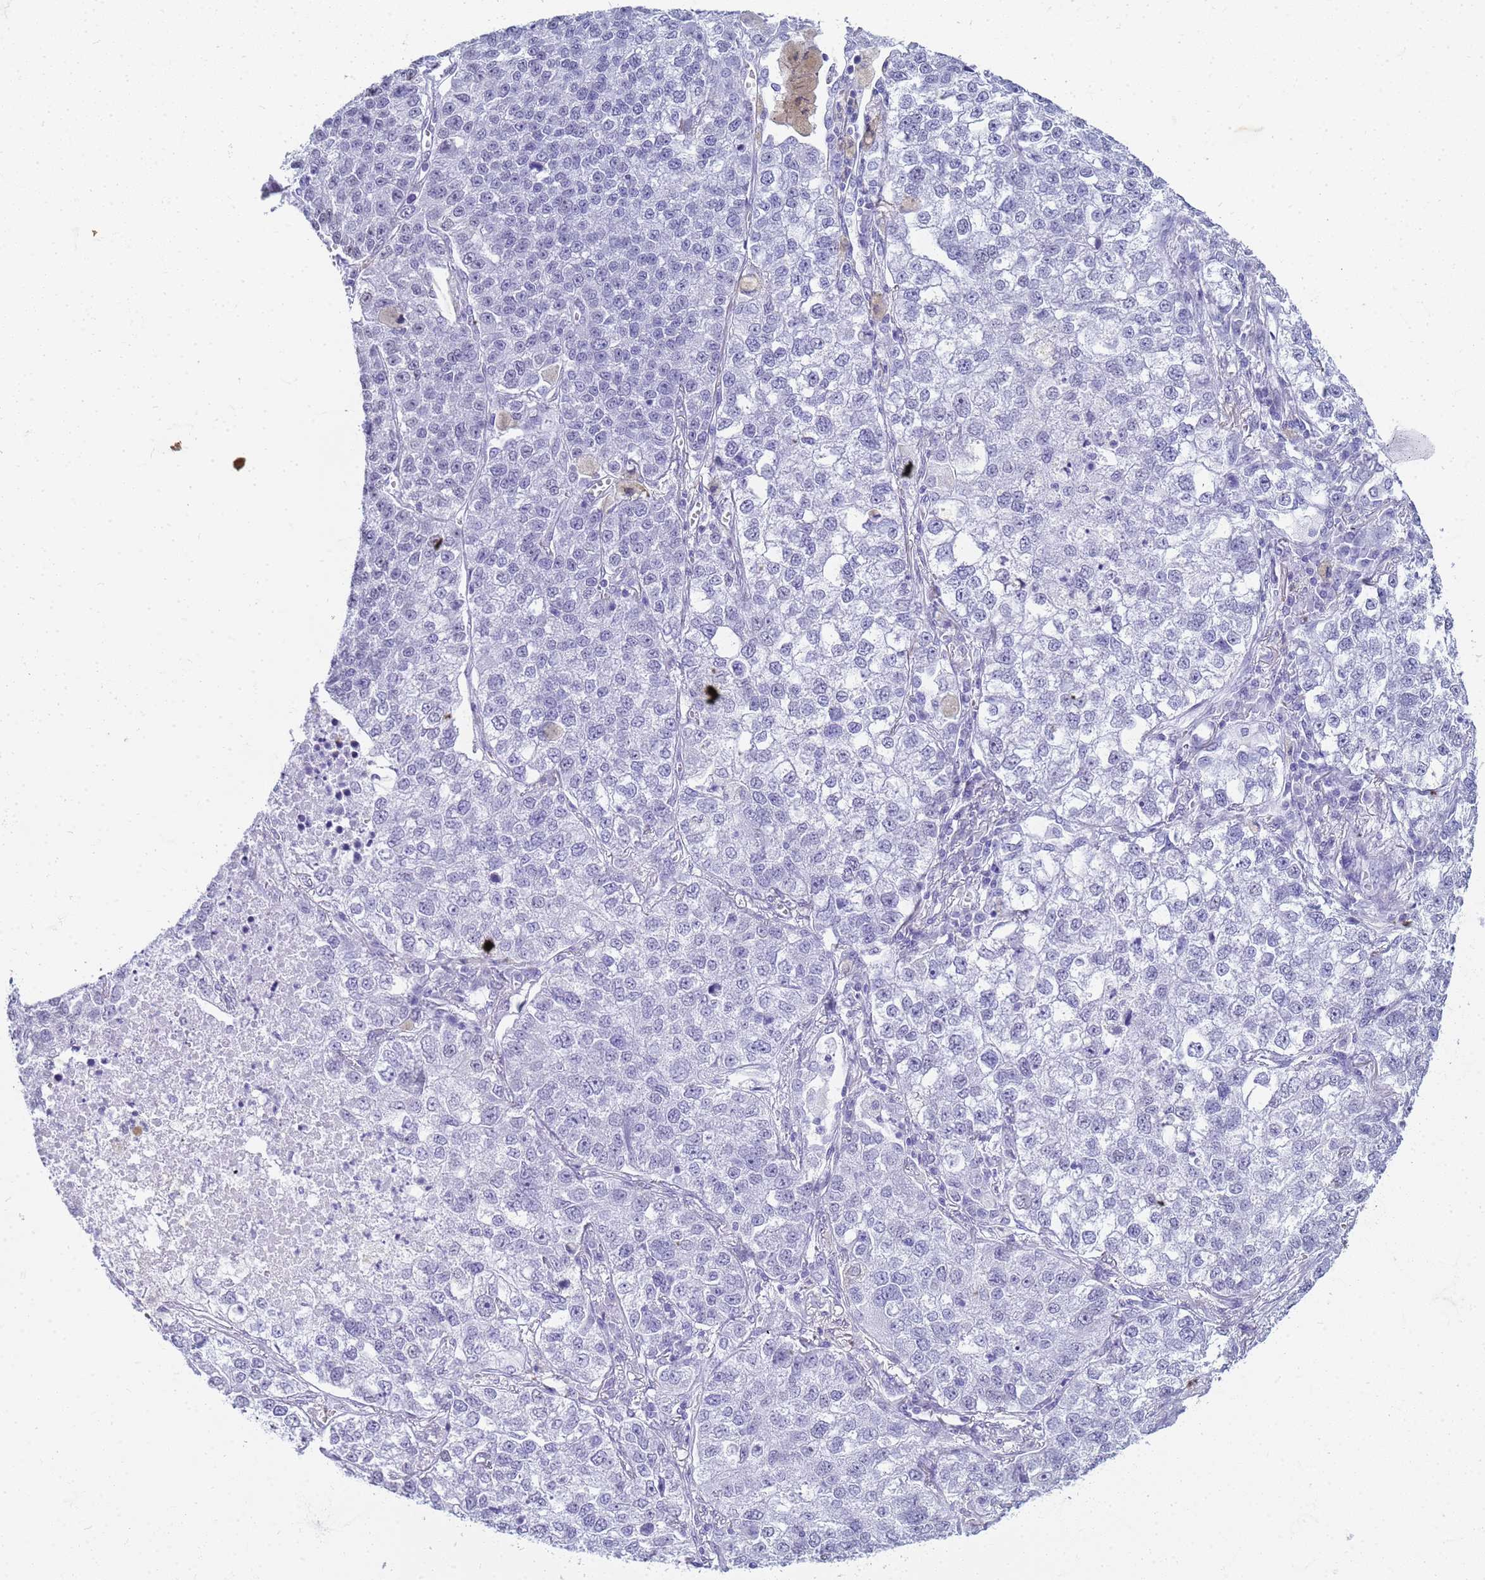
{"staining": {"intensity": "negative", "quantity": "none", "location": "none"}, "tissue": "lung cancer", "cell_type": "Tumor cells", "image_type": "cancer", "snomed": [{"axis": "morphology", "description": "Adenocarcinoma, NOS"}, {"axis": "topography", "description": "Lung"}], "caption": "Immunohistochemistry (IHC) photomicrograph of human adenocarcinoma (lung) stained for a protein (brown), which displays no positivity in tumor cells.", "gene": "SLC7A9", "patient": {"sex": "male", "age": 49}}